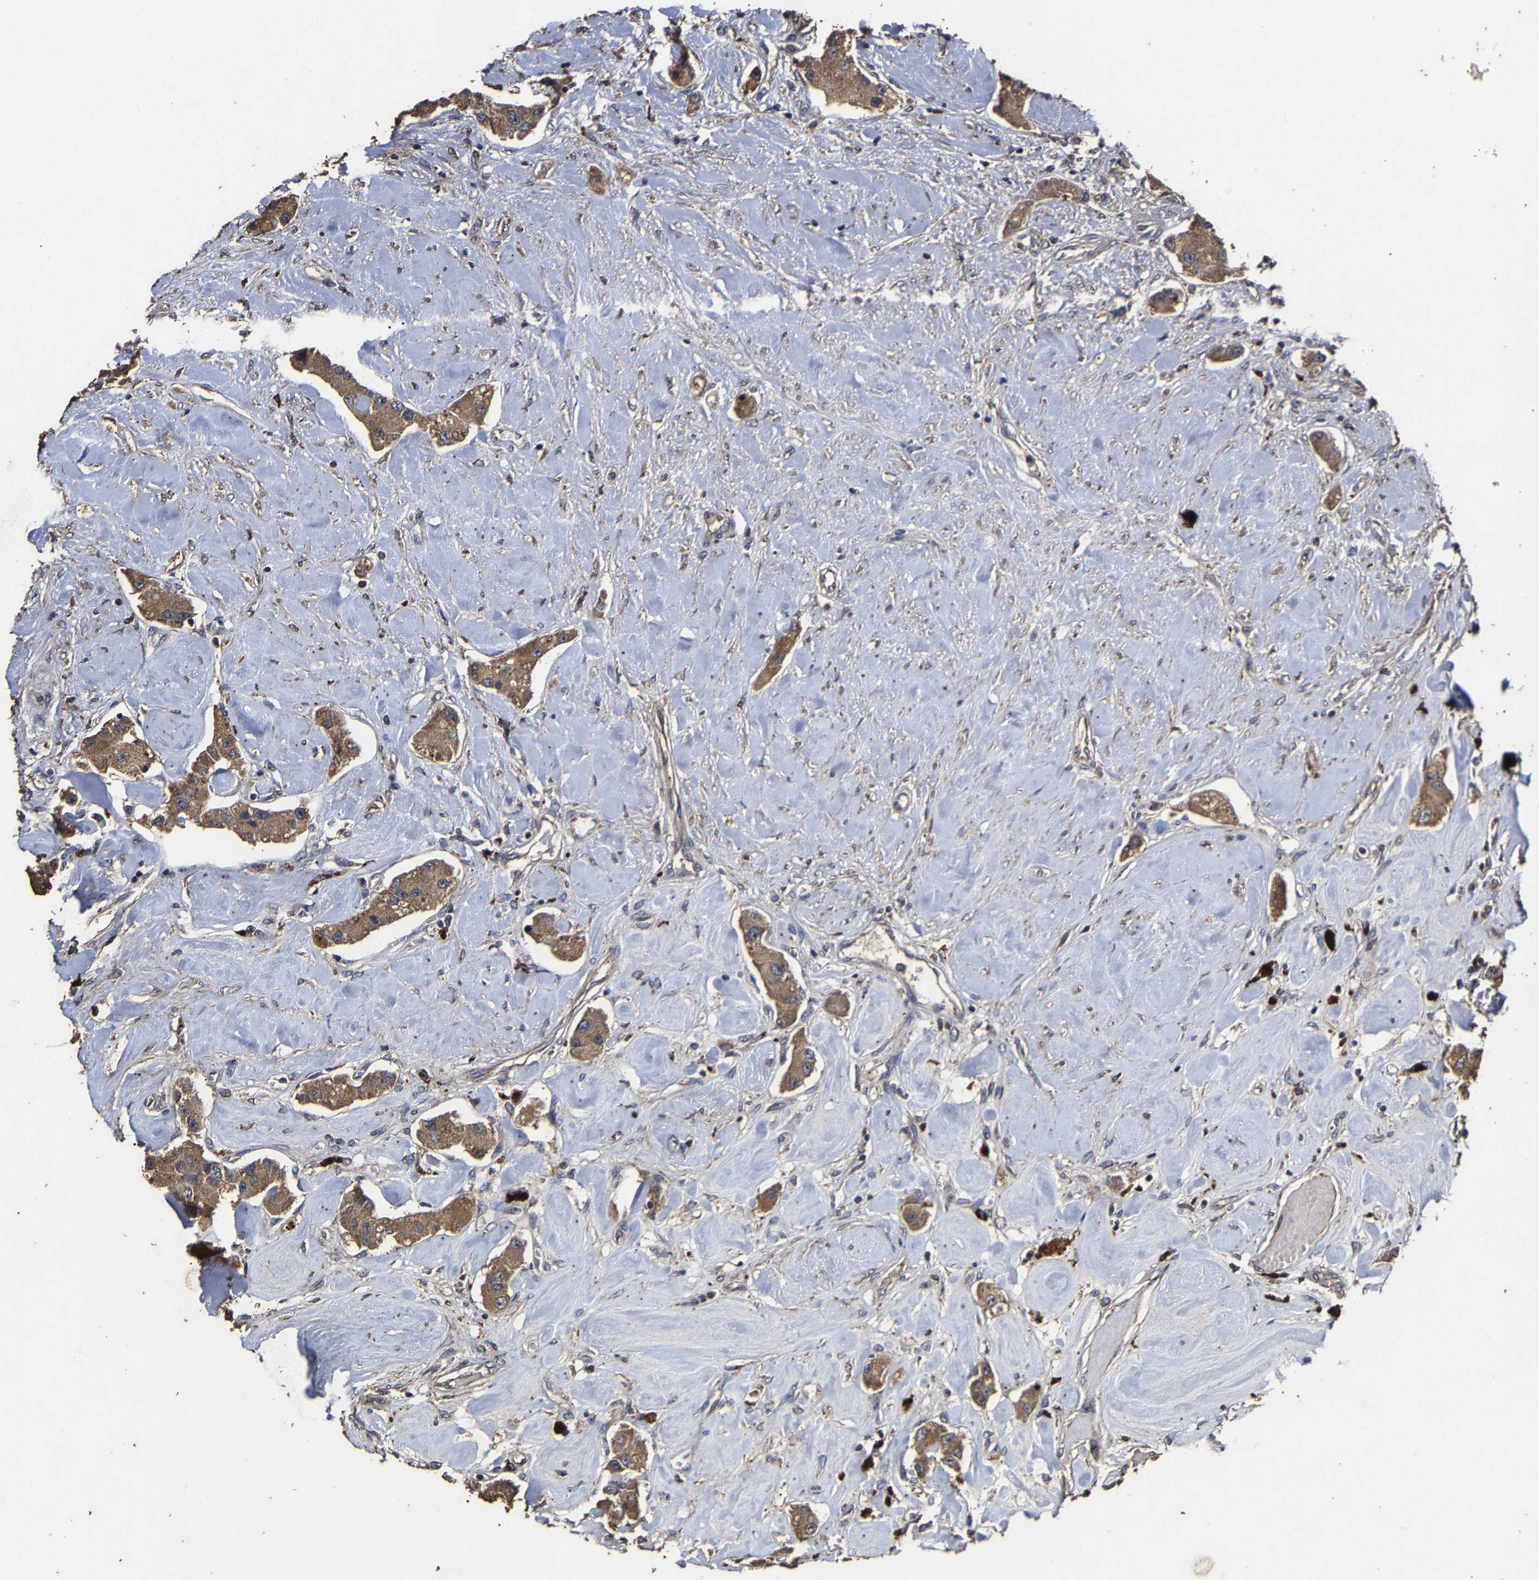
{"staining": {"intensity": "moderate", "quantity": ">75%", "location": "cytoplasmic/membranous"}, "tissue": "carcinoid", "cell_type": "Tumor cells", "image_type": "cancer", "snomed": [{"axis": "morphology", "description": "Carcinoid, malignant, NOS"}, {"axis": "topography", "description": "Pancreas"}], "caption": "Carcinoid was stained to show a protein in brown. There is medium levels of moderate cytoplasmic/membranous expression in about >75% of tumor cells. (Brightfield microscopy of DAB IHC at high magnification).", "gene": "PPM1K", "patient": {"sex": "male", "age": 41}}